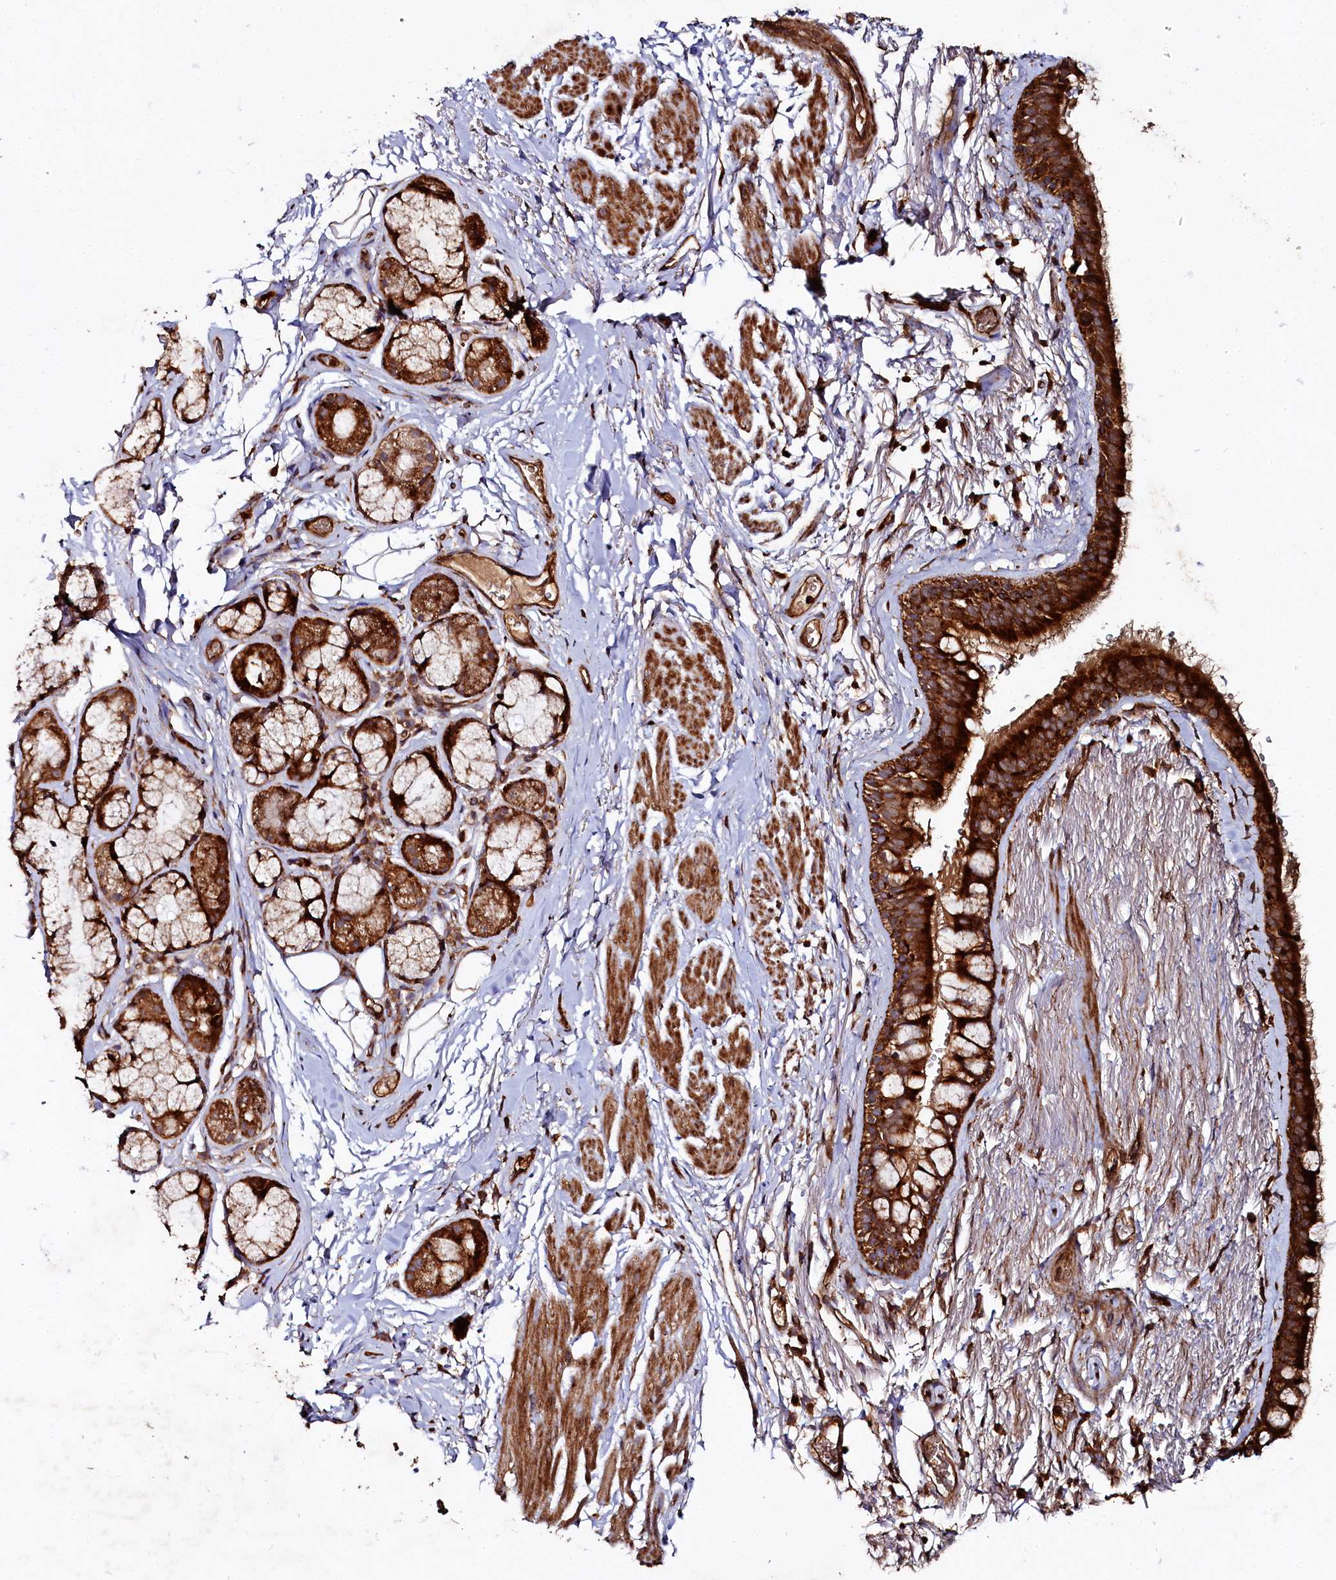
{"staining": {"intensity": "strong", "quantity": ">75%", "location": "cytoplasmic/membranous"}, "tissue": "bronchus", "cell_type": "Respiratory epithelial cells", "image_type": "normal", "snomed": [{"axis": "morphology", "description": "Normal tissue, NOS"}, {"axis": "topography", "description": "Cartilage tissue"}], "caption": "A brown stain labels strong cytoplasmic/membranous staining of a protein in respiratory epithelial cells of unremarkable human bronchus. The staining was performed using DAB, with brown indicating positive protein expression. Nuclei are stained blue with hematoxylin.", "gene": "WDR73", "patient": {"sex": "male", "age": 63}}